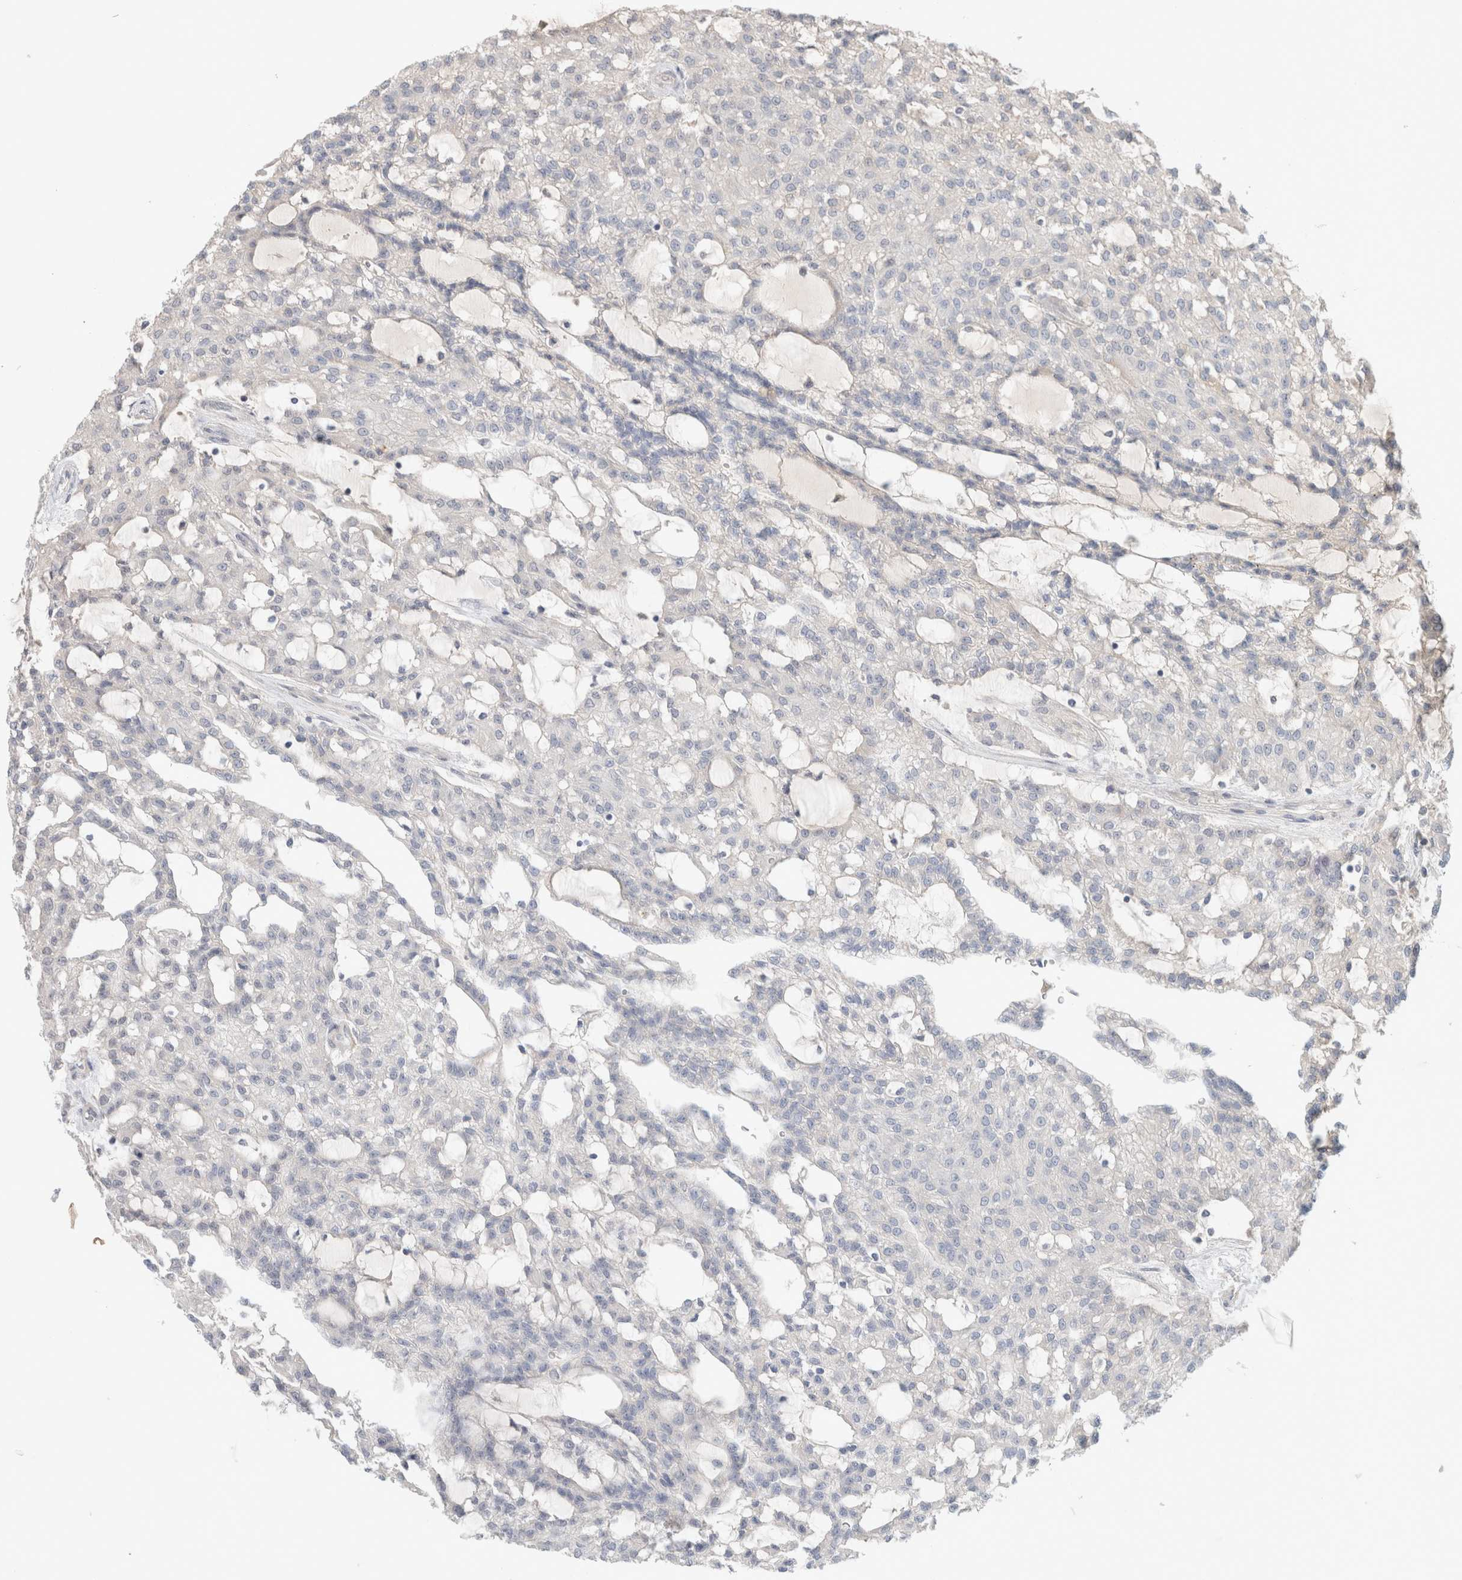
{"staining": {"intensity": "negative", "quantity": "none", "location": "none"}, "tissue": "renal cancer", "cell_type": "Tumor cells", "image_type": "cancer", "snomed": [{"axis": "morphology", "description": "Adenocarcinoma, NOS"}, {"axis": "topography", "description": "Kidney"}], "caption": "IHC of renal cancer displays no positivity in tumor cells. (Stains: DAB immunohistochemistry with hematoxylin counter stain, Microscopy: brightfield microscopy at high magnification).", "gene": "SYDE2", "patient": {"sex": "male", "age": 63}}